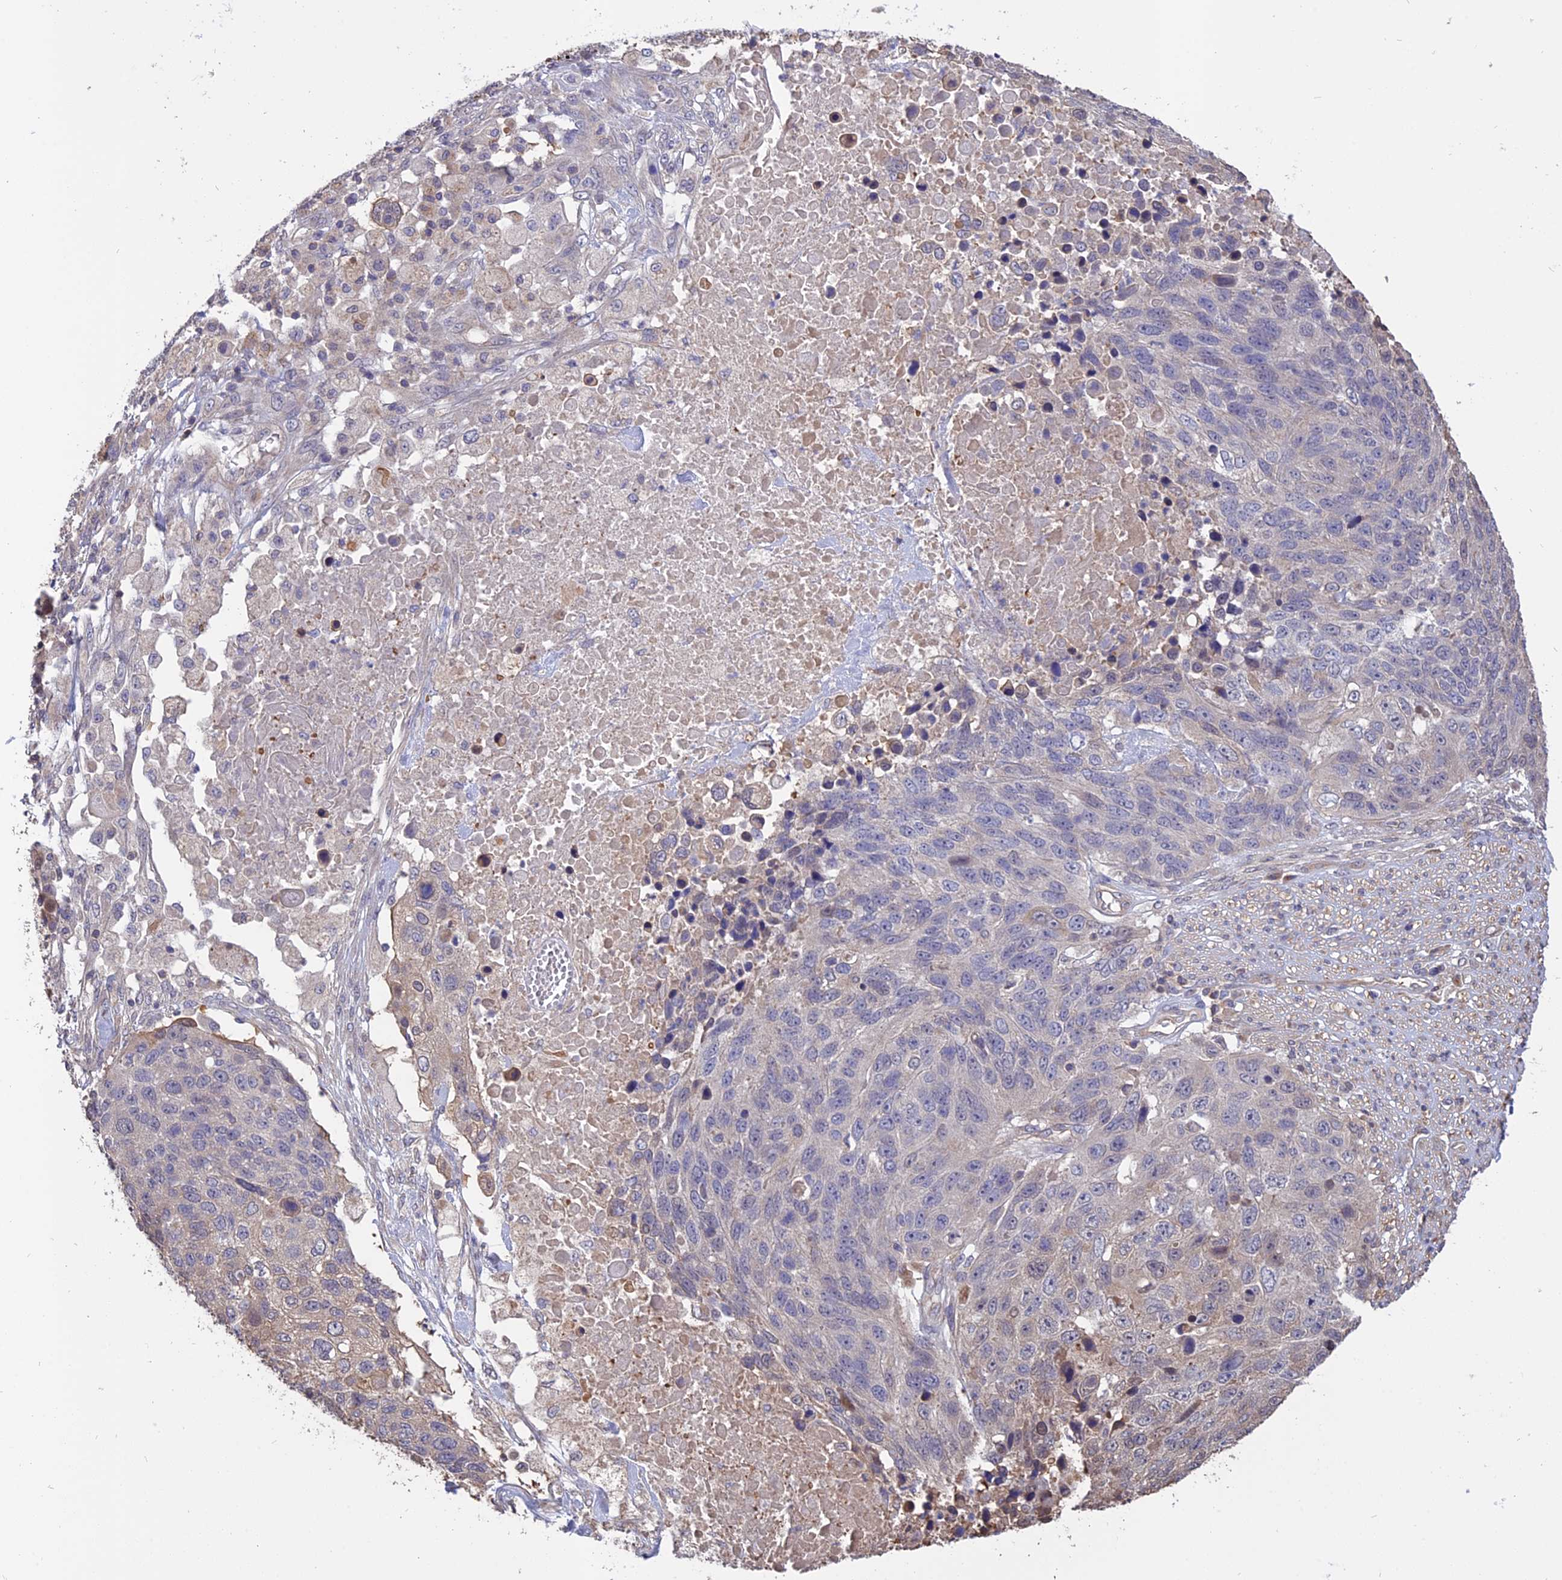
{"staining": {"intensity": "negative", "quantity": "none", "location": "none"}, "tissue": "lung cancer", "cell_type": "Tumor cells", "image_type": "cancer", "snomed": [{"axis": "morphology", "description": "Normal tissue, NOS"}, {"axis": "morphology", "description": "Squamous cell carcinoma, NOS"}, {"axis": "topography", "description": "Lymph node"}, {"axis": "topography", "description": "Lung"}], "caption": "This is an IHC image of human lung cancer. There is no staining in tumor cells.", "gene": "CARMIL2", "patient": {"sex": "male", "age": 66}}